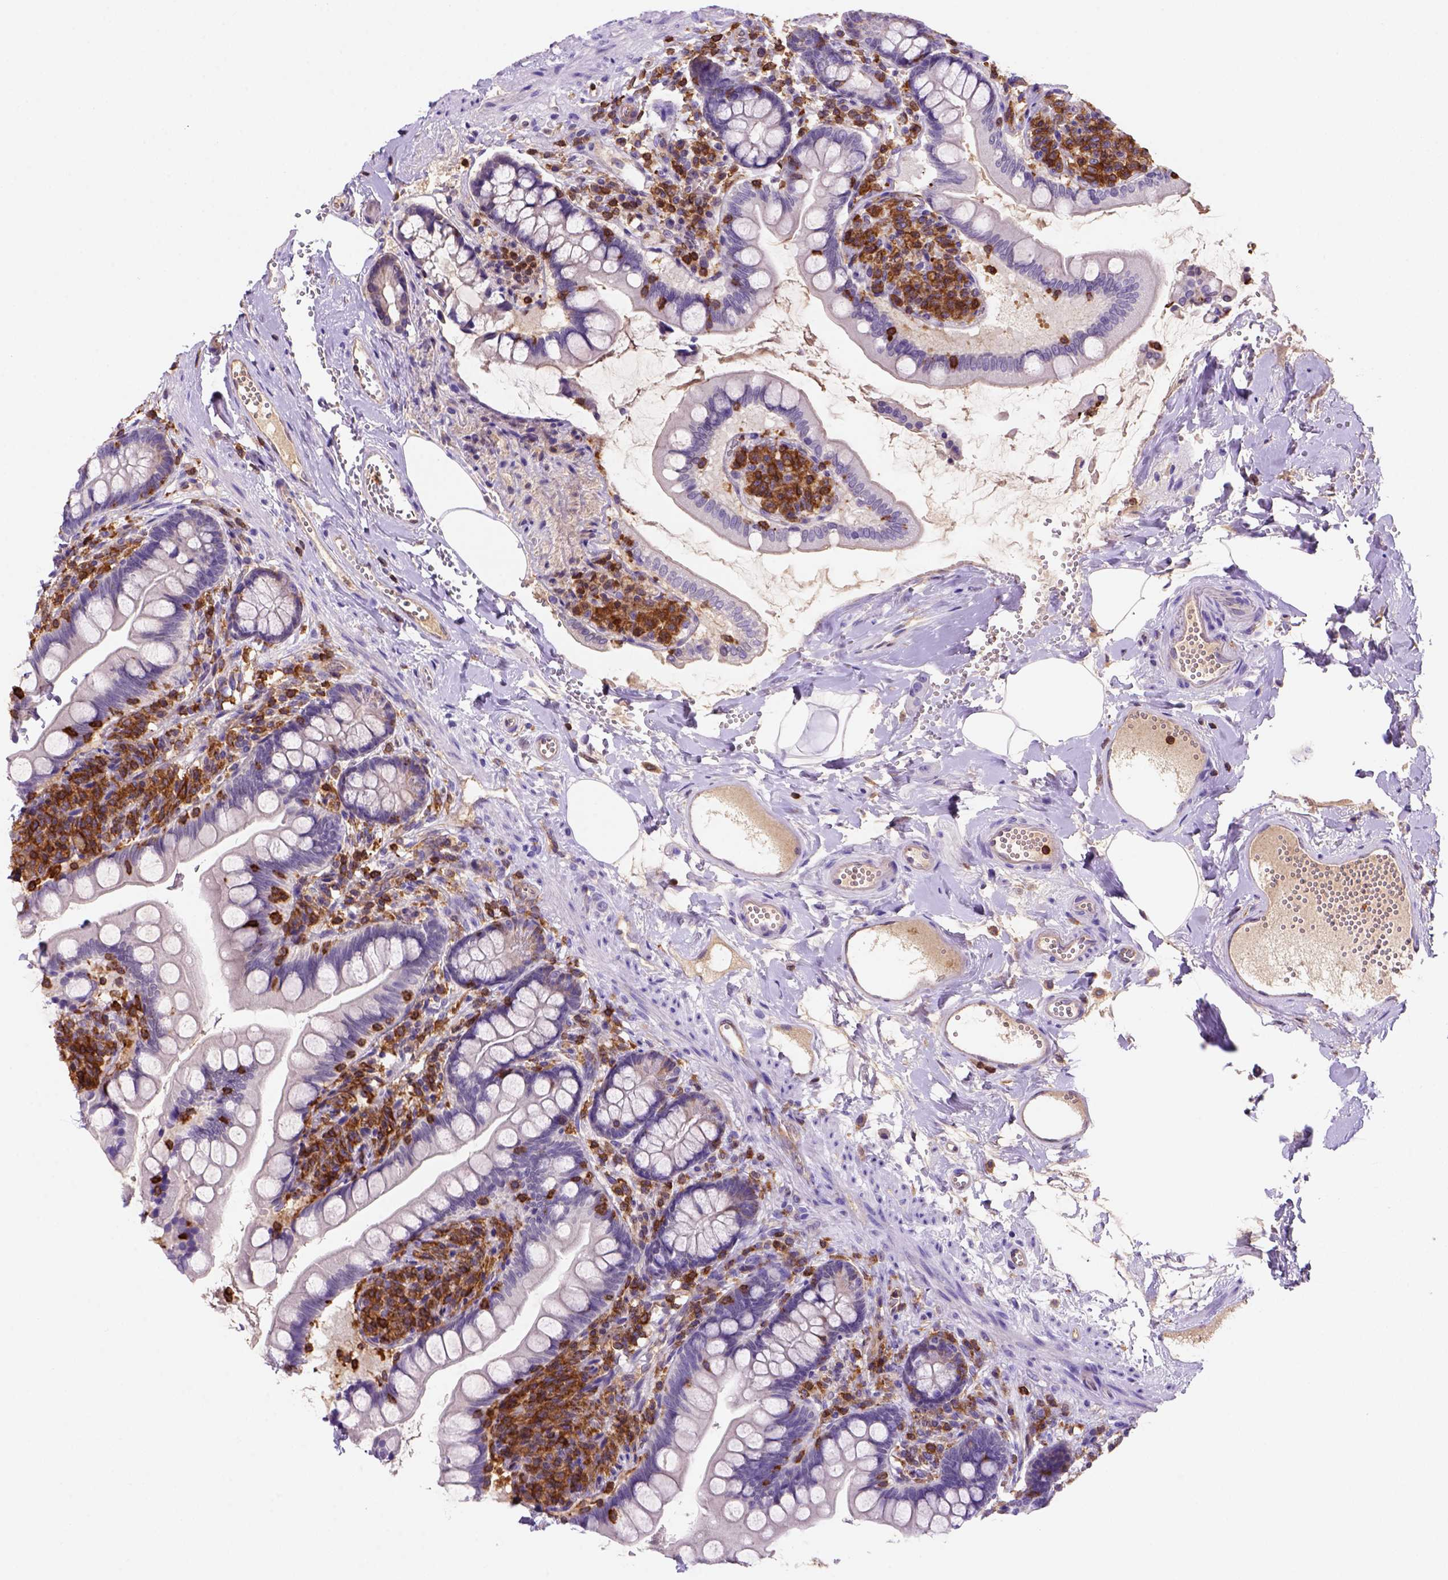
{"staining": {"intensity": "negative", "quantity": "none", "location": "none"}, "tissue": "small intestine", "cell_type": "Glandular cells", "image_type": "normal", "snomed": [{"axis": "morphology", "description": "Normal tissue, NOS"}, {"axis": "topography", "description": "Small intestine"}], "caption": "DAB (3,3'-diaminobenzidine) immunohistochemical staining of unremarkable small intestine reveals no significant positivity in glandular cells.", "gene": "INPP5D", "patient": {"sex": "female", "age": 56}}